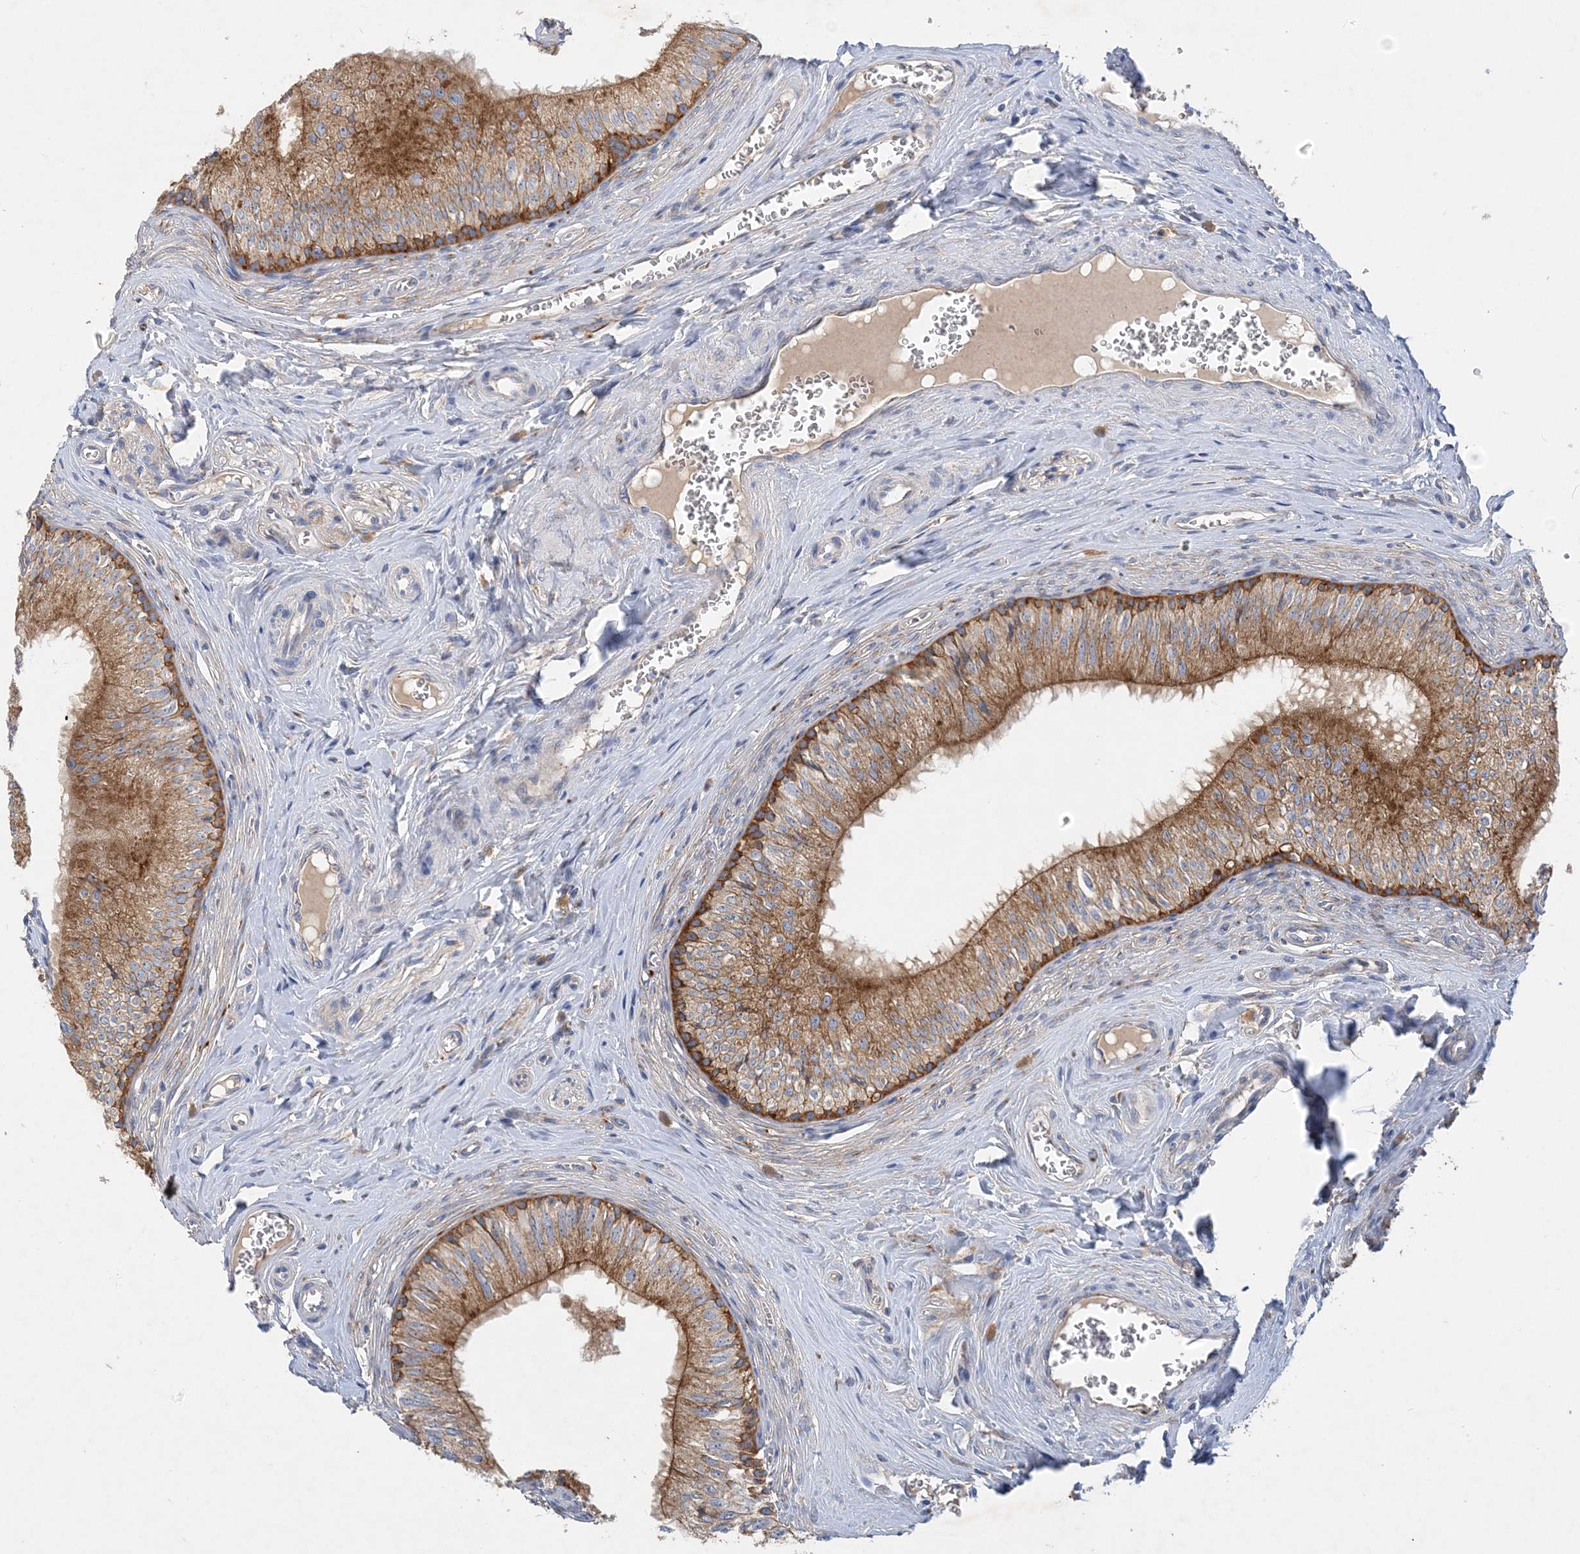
{"staining": {"intensity": "strong", "quantity": ">75%", "location": "cytoplasmic/membranous"}, "tissue": "epididymis", "cell_type": "Glandular cells", "image_type": "normal", "snomed": [{"axis": "morphology", "description": "Normal tissue, NOS"}, {"axis": "topography", "description": "Epididymis"}], "caption": "Immunohistochemical staining of normal human epididymis demonstrates >75% levels of strong cytoplasmic/membranous protein expression in approximately >75% of glandular cells.", "gene": "GRINA", "patient": {"sex": "male", "age": 46}}